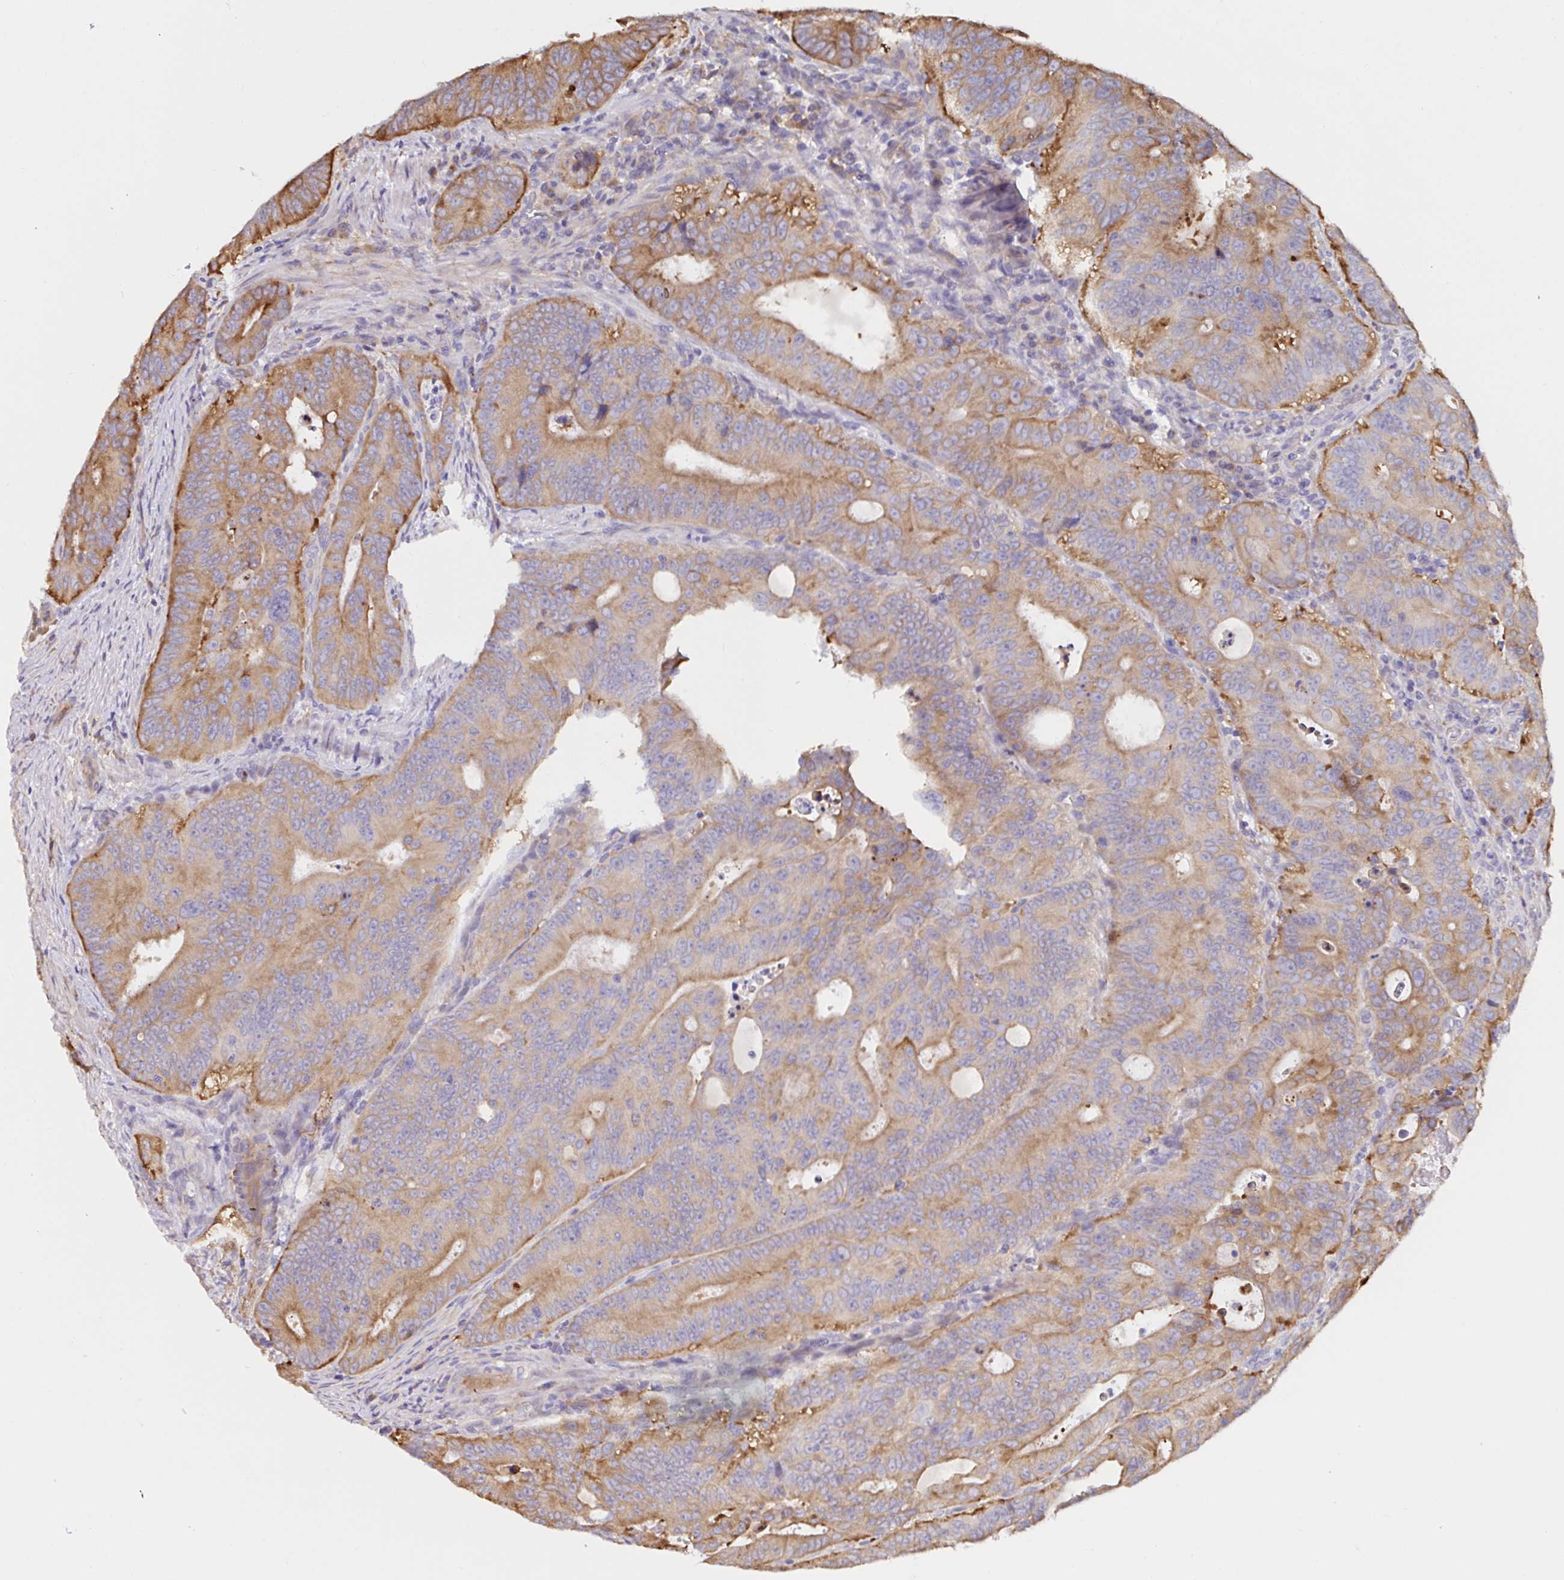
{"staining": {"intensity": "moderate", "quantity": ">75%", "location": "cytoplasmic/membranous"}, "tissue": "colorectal cancer", "cell_type": "Tumor cells", "image_type": "cancer", "snomed": [{"axis": "morphology", "description": "Adenocarcinoma, NOS"}, {"axis": "topography", "description": "Colon"}], "caption": "Human colorectal cancer stained for a protein (brown) displays moderate cytoplasmic/membranous positive positivity in approximately >75% of tumor cells.", "gene": "RSRP1", "patient": {"sex": "male", "age": 62}}